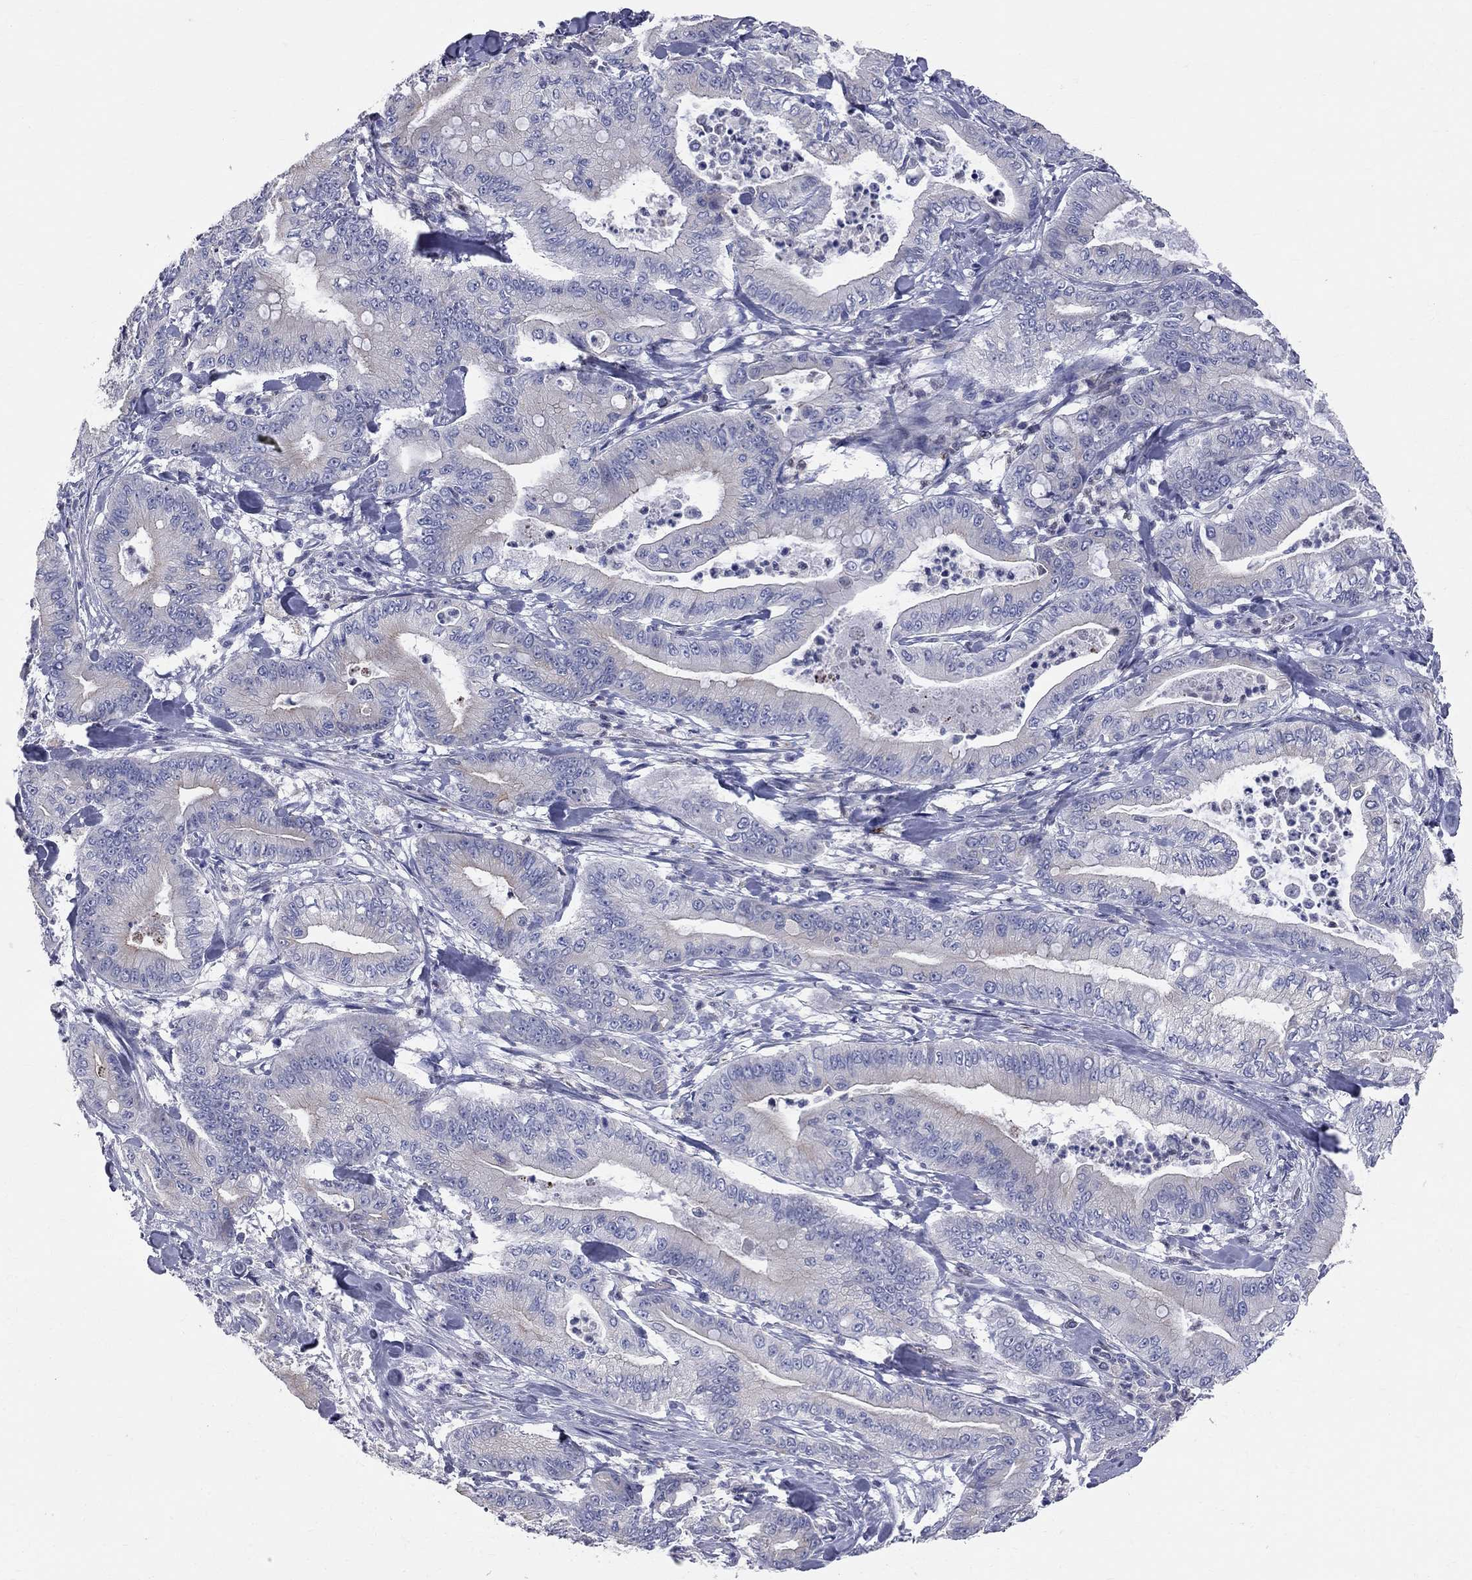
{"staining": {"intensity": "weak", "quantity": "<25%", "location": "cytoplasmic/membranous"}, "tissue": "pancreatic cancer", "cell_type": "Tumor cells", "image_type": "cancer", "snomed": [{"axis": "morphology", "description": "Adenocarcinoma, NOS"}, {"axis": "topography", "description": "Pancreas"}], "caption": "DAB immunohistochemical staining of adenocarcinoma (pancreatic) shows no significant staining in tumor cells. (DAB IHC visualized using brightfield microscopy, high magnification).", "gene": "ACSL1", "patient": {"sex": "male", "age": 71}}